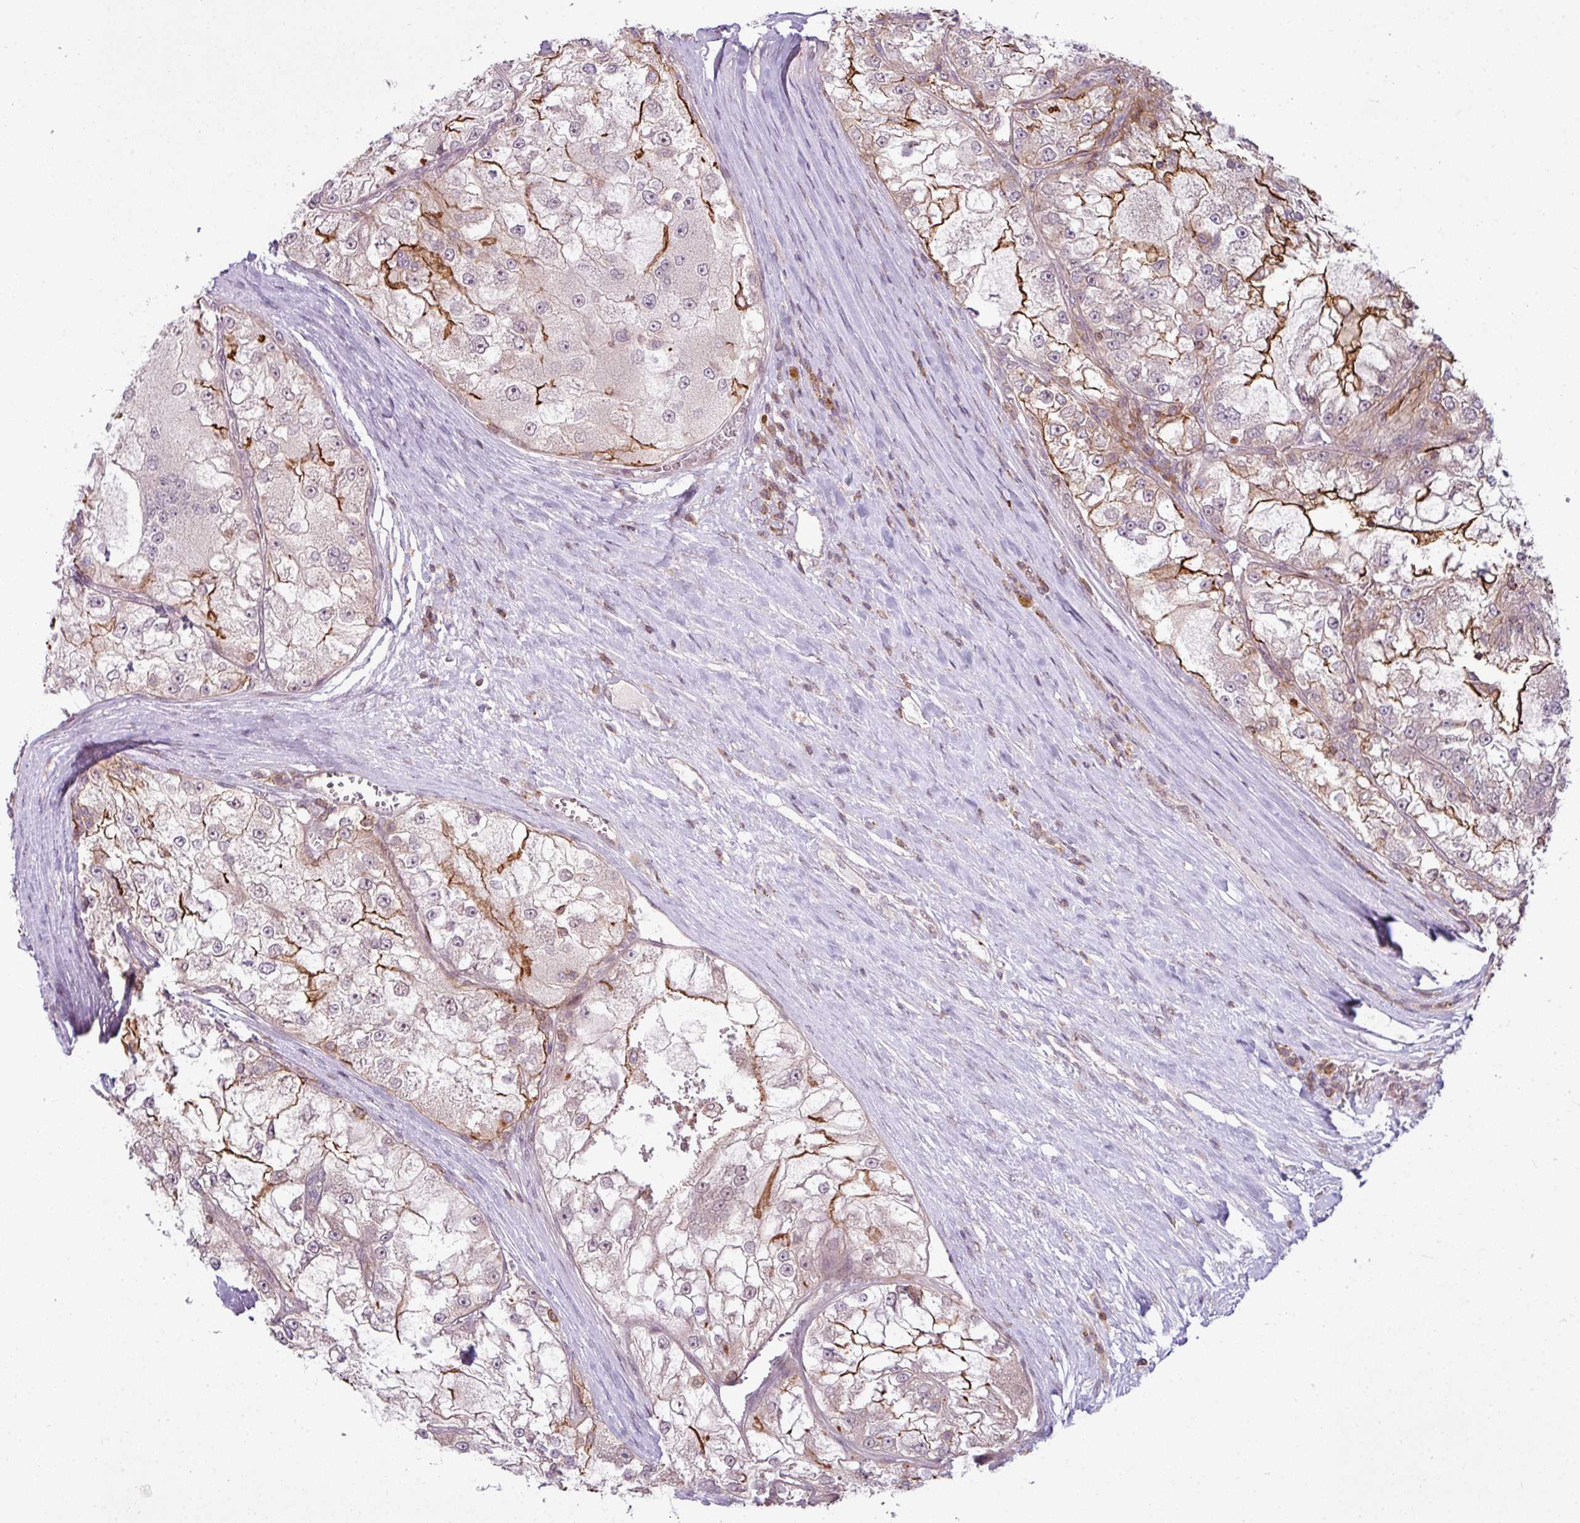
{"staining": {"intensity": "moderate", "quantity": "<25%", "location": "cytoplasmic/membranous"}, "tissue": "renal cancer", "cell_type": "Tumor cells", "image_type": "cancer", "snomed": [{"axis": "morphology", "description": "Adenocarcinoma, NOS"}, {"axis": "topography", "description": "Kidney"}], "caption": "Immunohistochemistry image of human renal adenocarcinoma stained for a protein (brown), which exhibits low levels of moderate cytoplasmic/membranous positivity in approximately <25% of tumor cells.", "gene": "ZC2HC1C", "patient": {"sex": "female", "age": 72}}